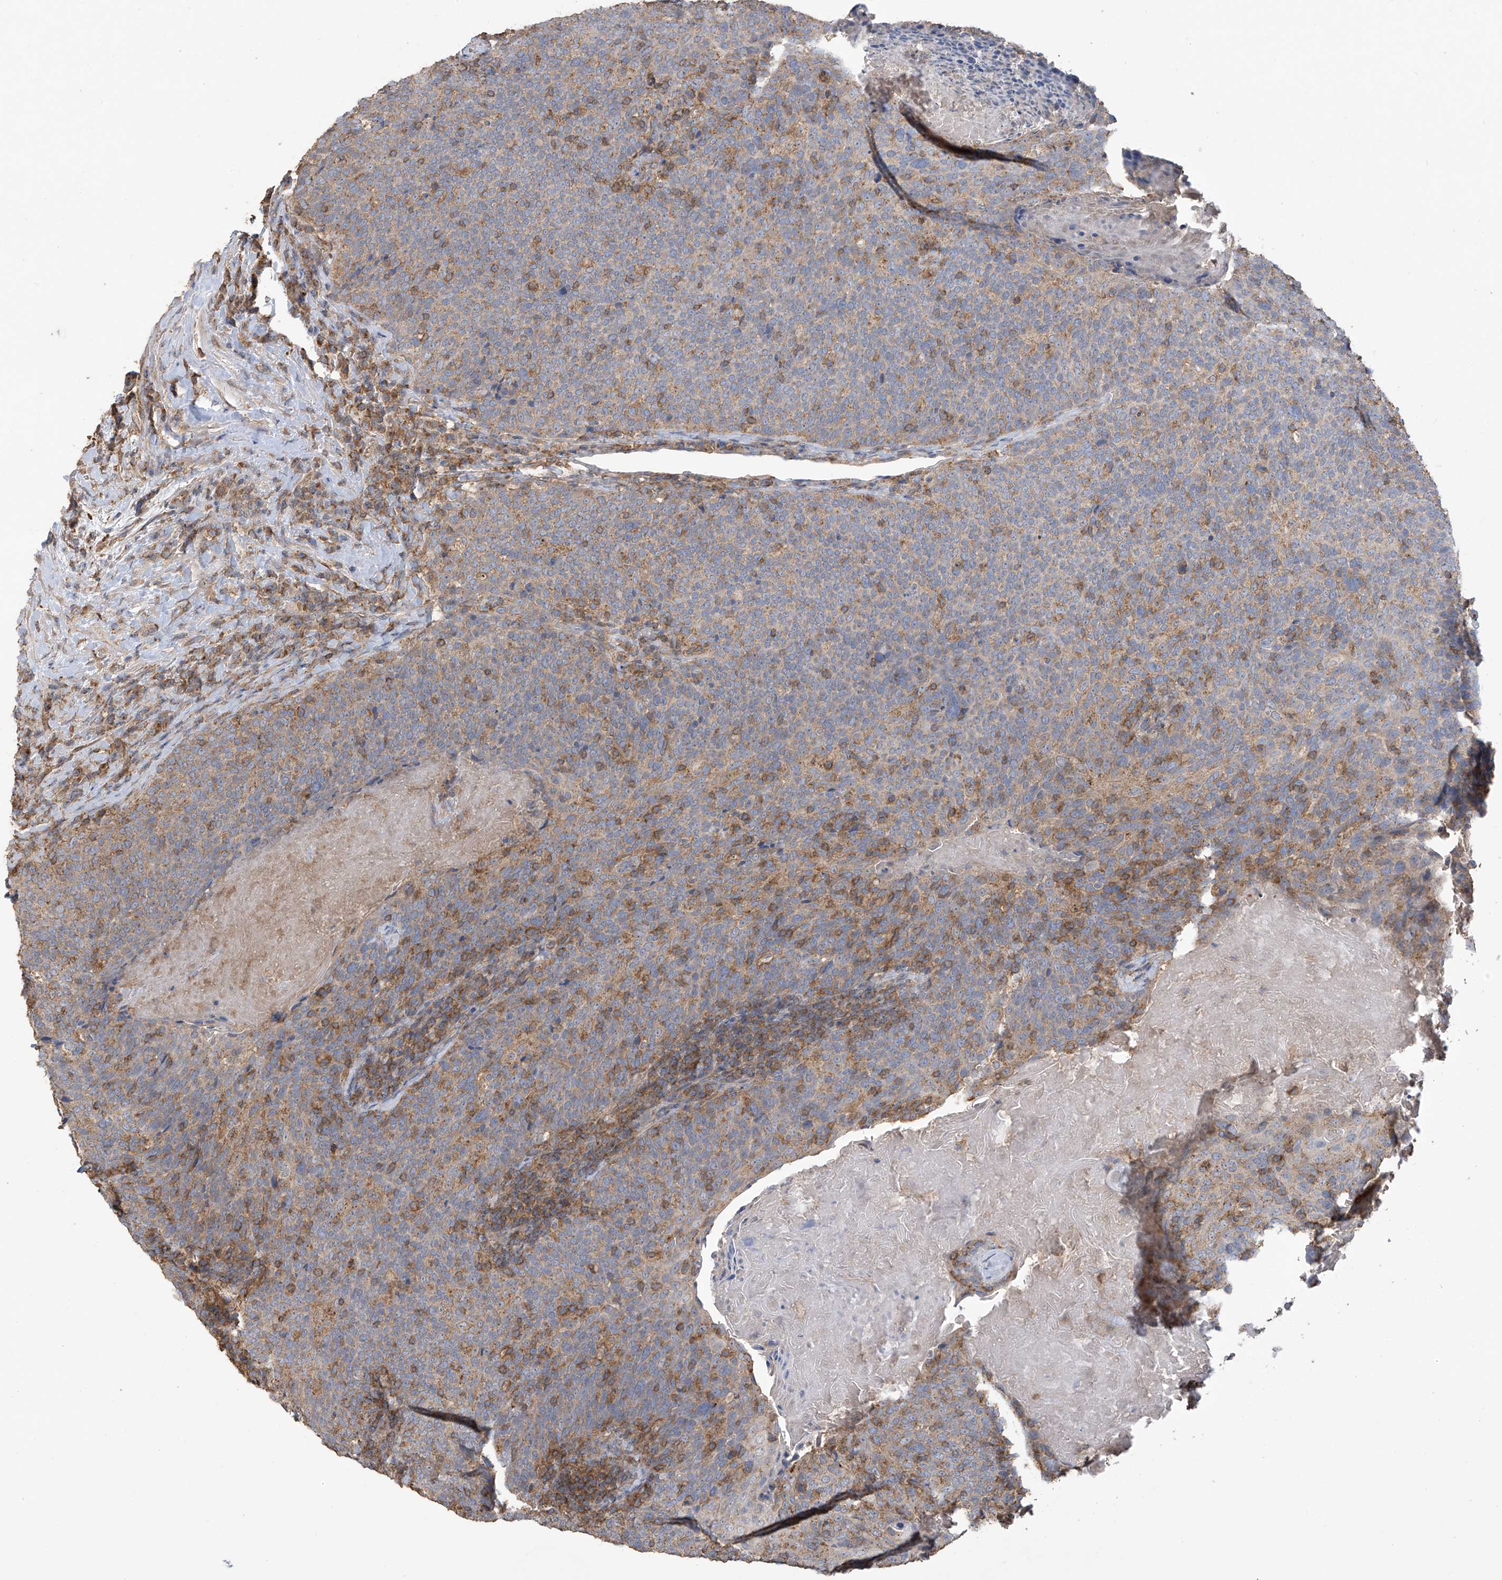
{"staining": {"intensity": "weak", "quantity": "25%-75%", "location": "cytoplasmic/membranous"}, "tissue": "head and neck cancer", "cell_type": "Tumor cells", "image_type": "cancer", "snomed": [{"axis": "morphology", "description": "Squamous cell carcinoma, NOS"}, {"axis": "morphology", "description": "Squamous cell carcinoma, metastatic, NOS"}, {"axis": "topography", "description": "Lymph node"}, {"axis": "topography", "description": "Head-Neck"}], "caption": "Approximately 25%-75% of tumor cells in human head and neck cancer exhibit weak cytoplasmic/membranous protein staining as visualized by brown immunohistochemical staining.", "gene": "COX10", "patient": {"sex": "male", "age": 62}}